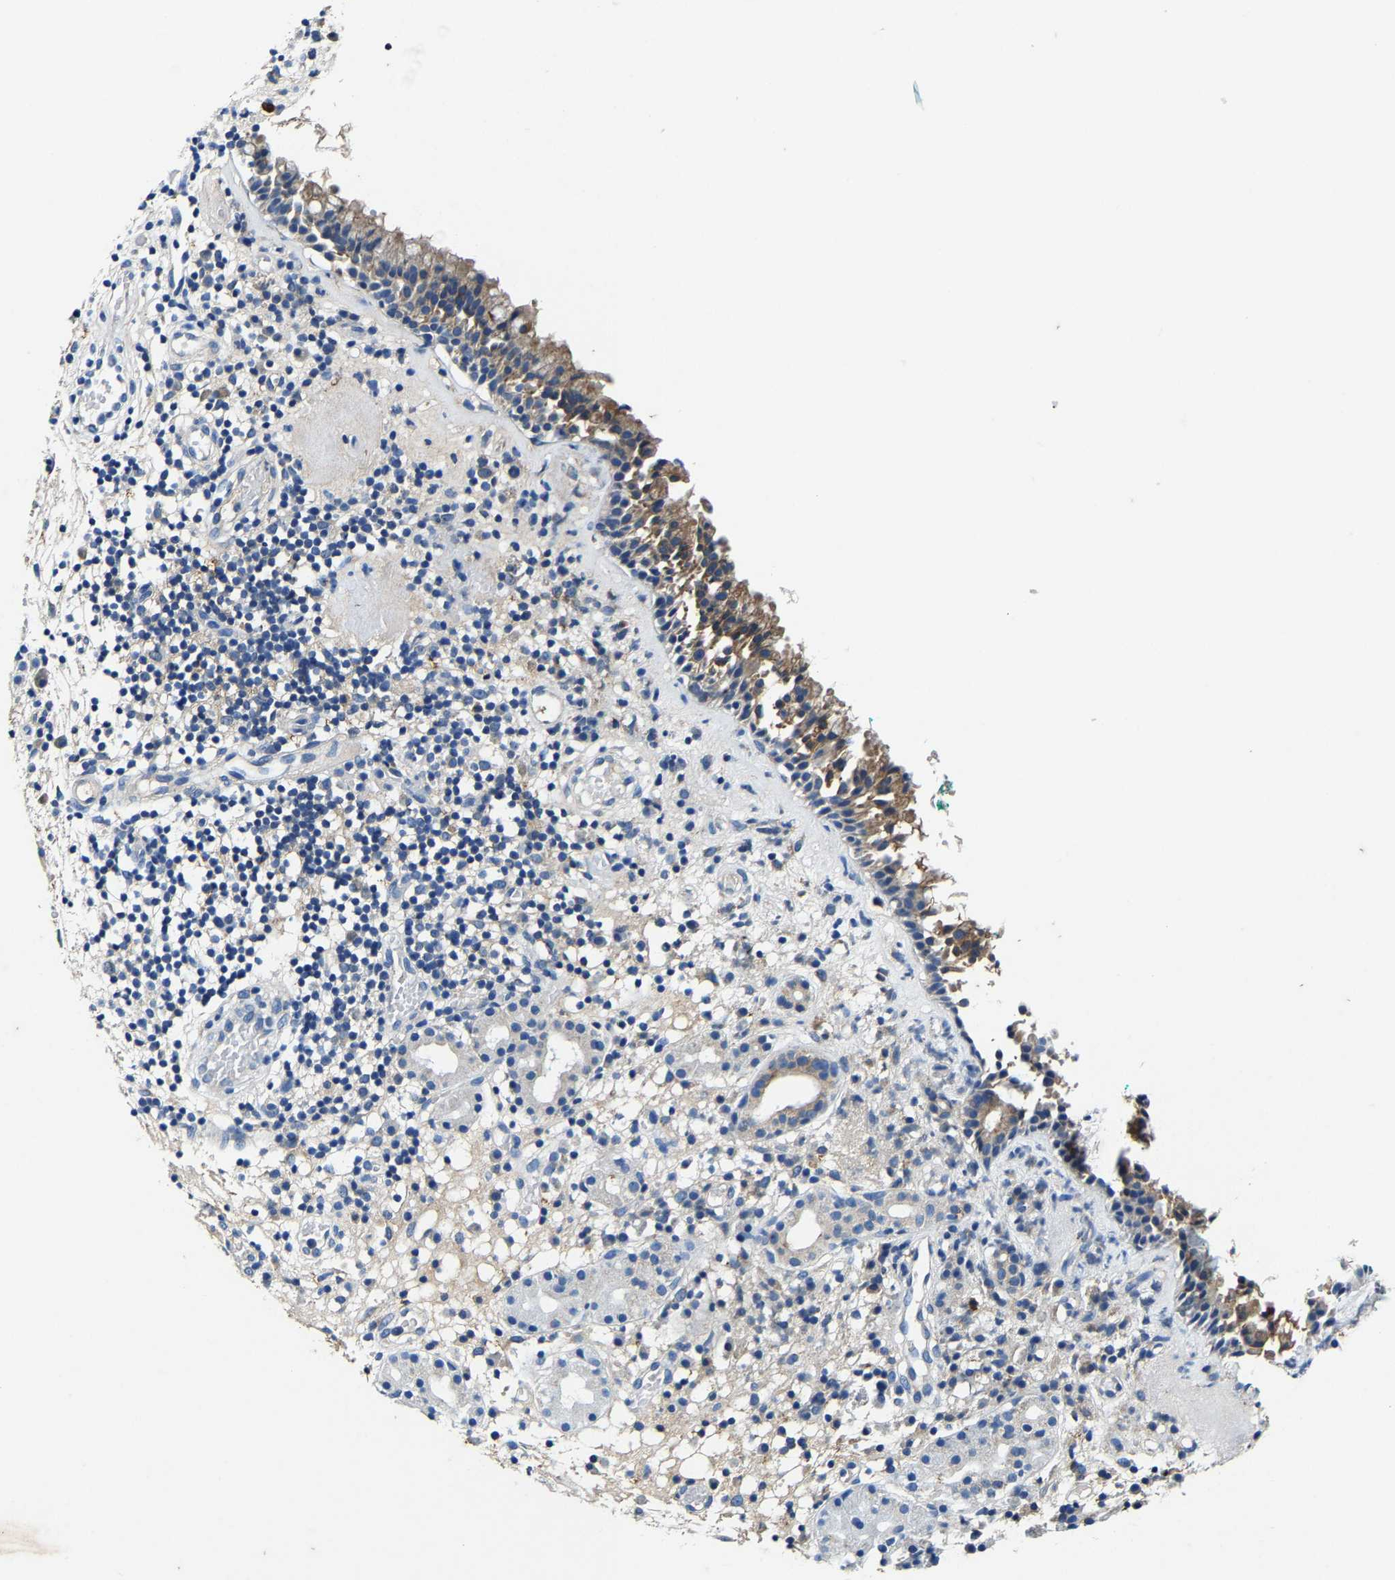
{"staining": {"intensity": "moderate", "quantity": ">75%", "location": "cytoplasmic/membranous"}, "tissue": "nasopharynx", "cell_type": "Respiratory epithelial cells", "image_type": "normal", "snomed": [{"axis": "morphology", "description": "Normal tissue, NOS"}, {"axis": "morphology", "description": "Basal cell carcinoma"}, {"axis": "topography", "description": "Cartilage tissue"}, {"axis": "topography", "description": "Nasopharynx"}, {"axis": "topography", "description": "Oral tissue"}], "caption": "Benign nasopharynx was stained to show a protein in brown. There is medium levels of moderate cytoplasmic/membranous expression in approximately >75% of respiratory epithelial cells. The staining was performed using DAB to visualize the protein expression in brown, while the nuclei were stained in blue with hematoxylin (Magnification: 20x).", "gene": "SLC25A25", "patient": {"sex": "female", "age": 77}}